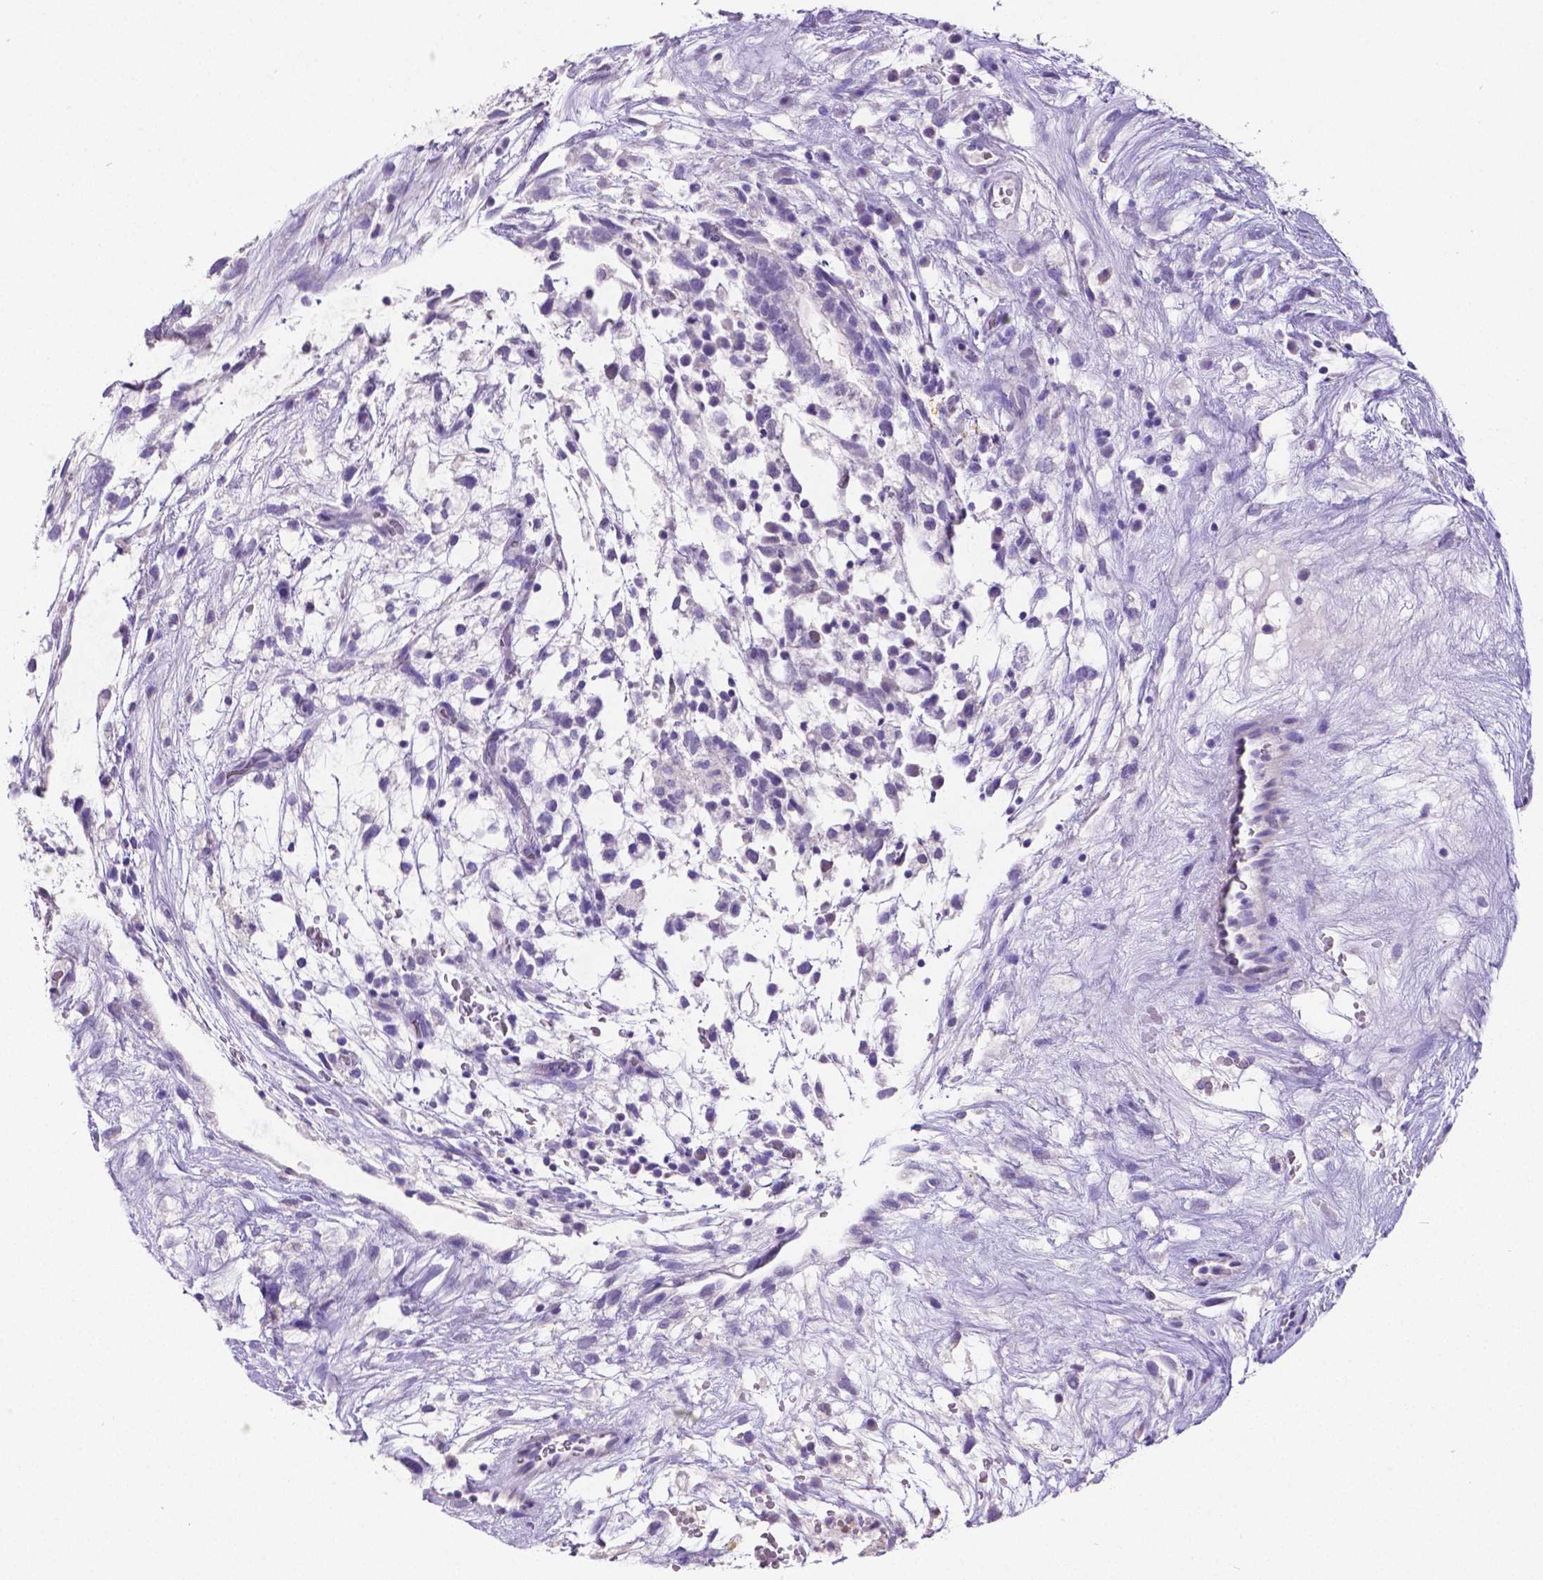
{"staining": {"intensity": "negative", "quantity": "none", "location": "none"}, "tissue": "testis cancer", "cell_type": "Tumor cells", "image_type": "cancer", "snomed": [{"axis": "morphology", "description": "Normal tissue, NOS"}, {"axis": "morphology", "description": "Carcinoma, Embryonal, NOS"}, {"axis": "topography", "description": "Testis"}], "caption": "DAB immunohistochemical staining of testis cancer (embryonal carcinoma) demonstrates no significant positivity in tumor cells.", "gene": "SATB2", "patient": {"sex": "male", "age": 32}}